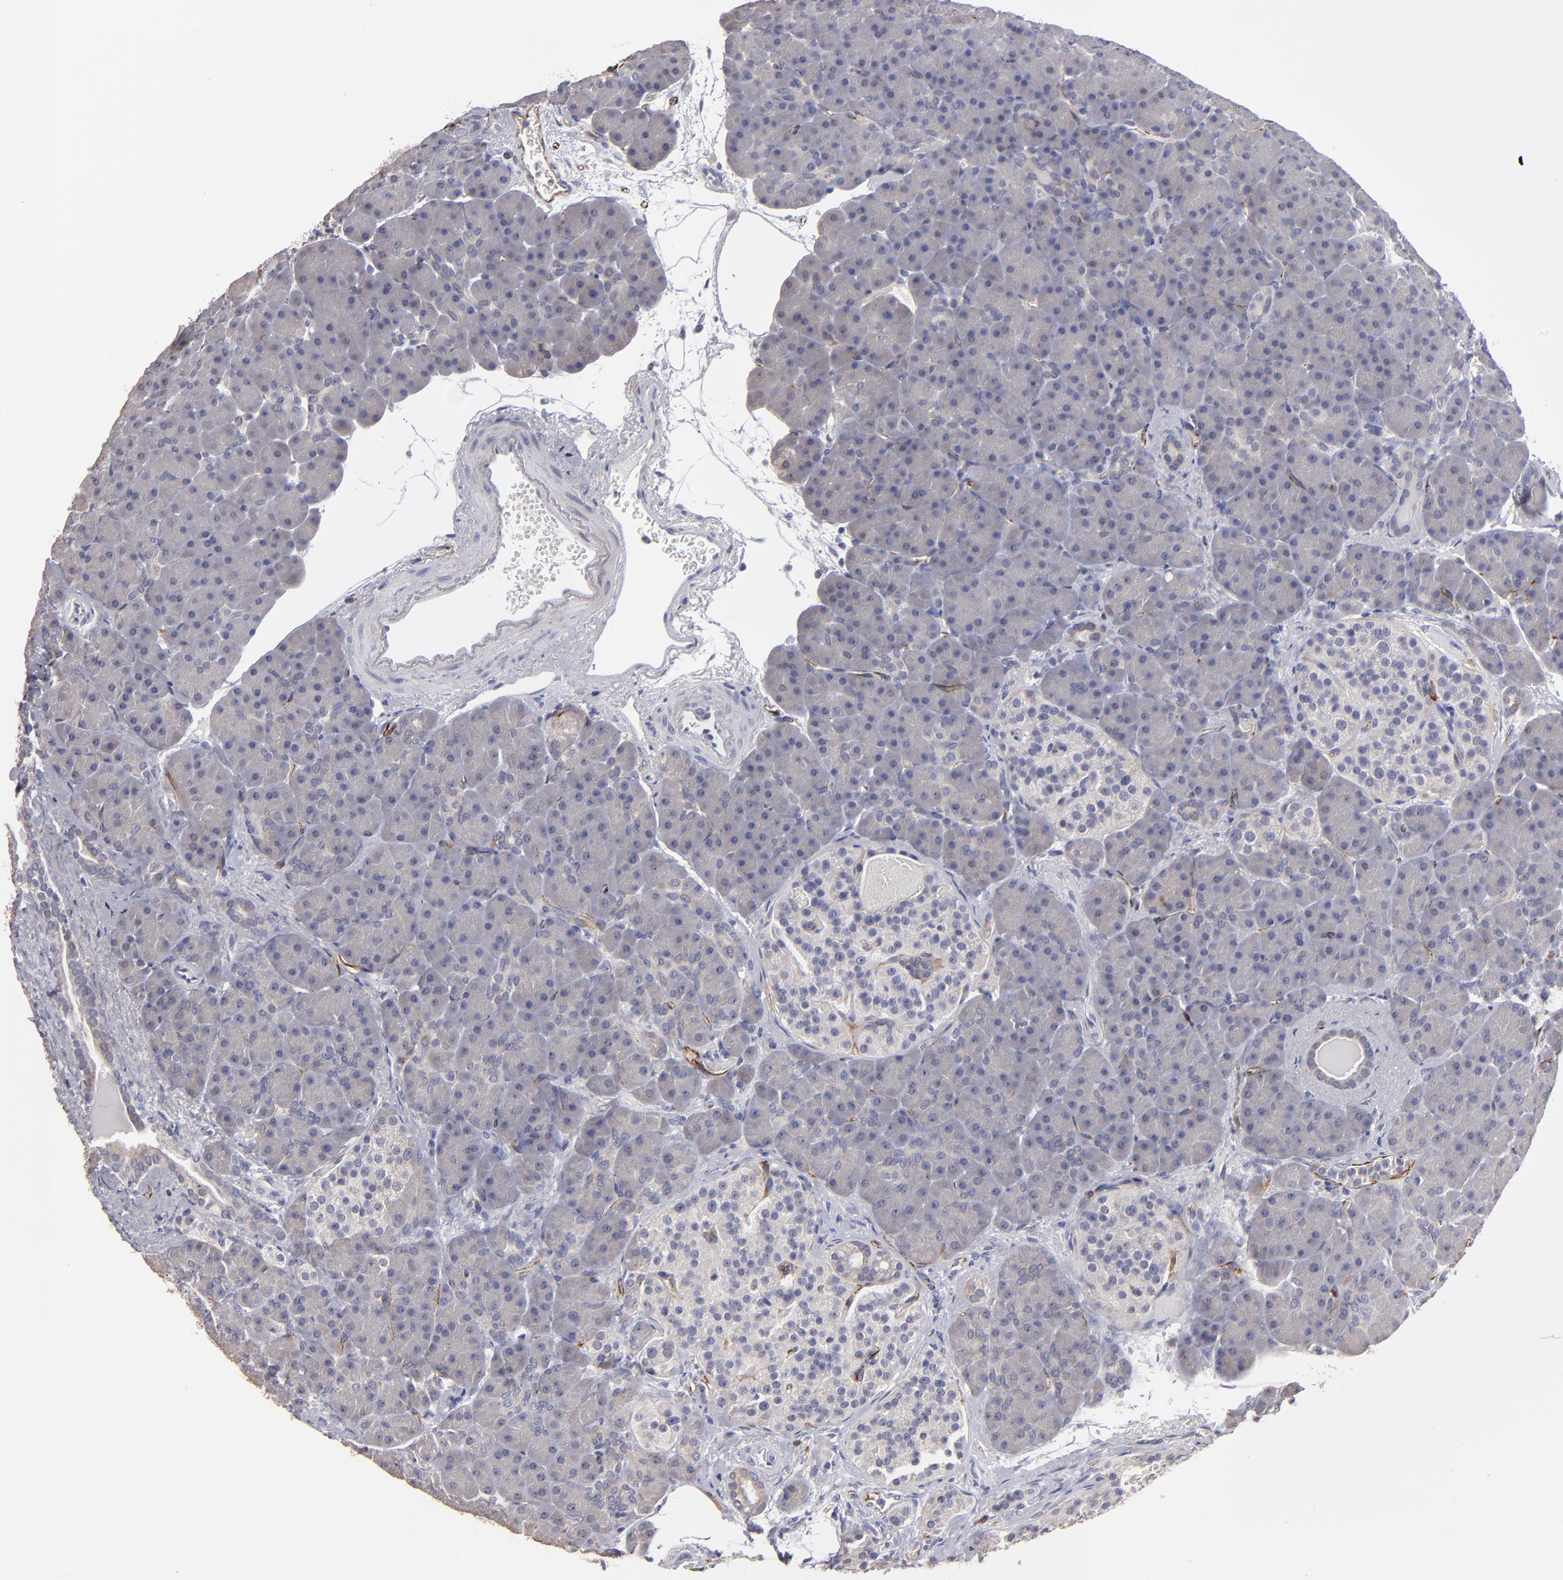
{"staining": {"intensity": "weak", "quantity": ">75%", "location": "cytoplasmic/membranous"}, "tissue": "pancreas", "cell_type": "Exocrine glandular cells", "image_type": "normal", "snomed": [{"axis": "morphology", "description": "Normal tissue, NOS"}, {"axis": "topography", "description": "Pancreas"}], "caption": "Weak cytoplasmic/membranous expression for a protein is present in approximately >75% of exocrine glandular cells of normal pancreas using immunohistochemistry (IHC).", "gene": "ZNF175", "patient": {"sex": "male", "age": 66}}